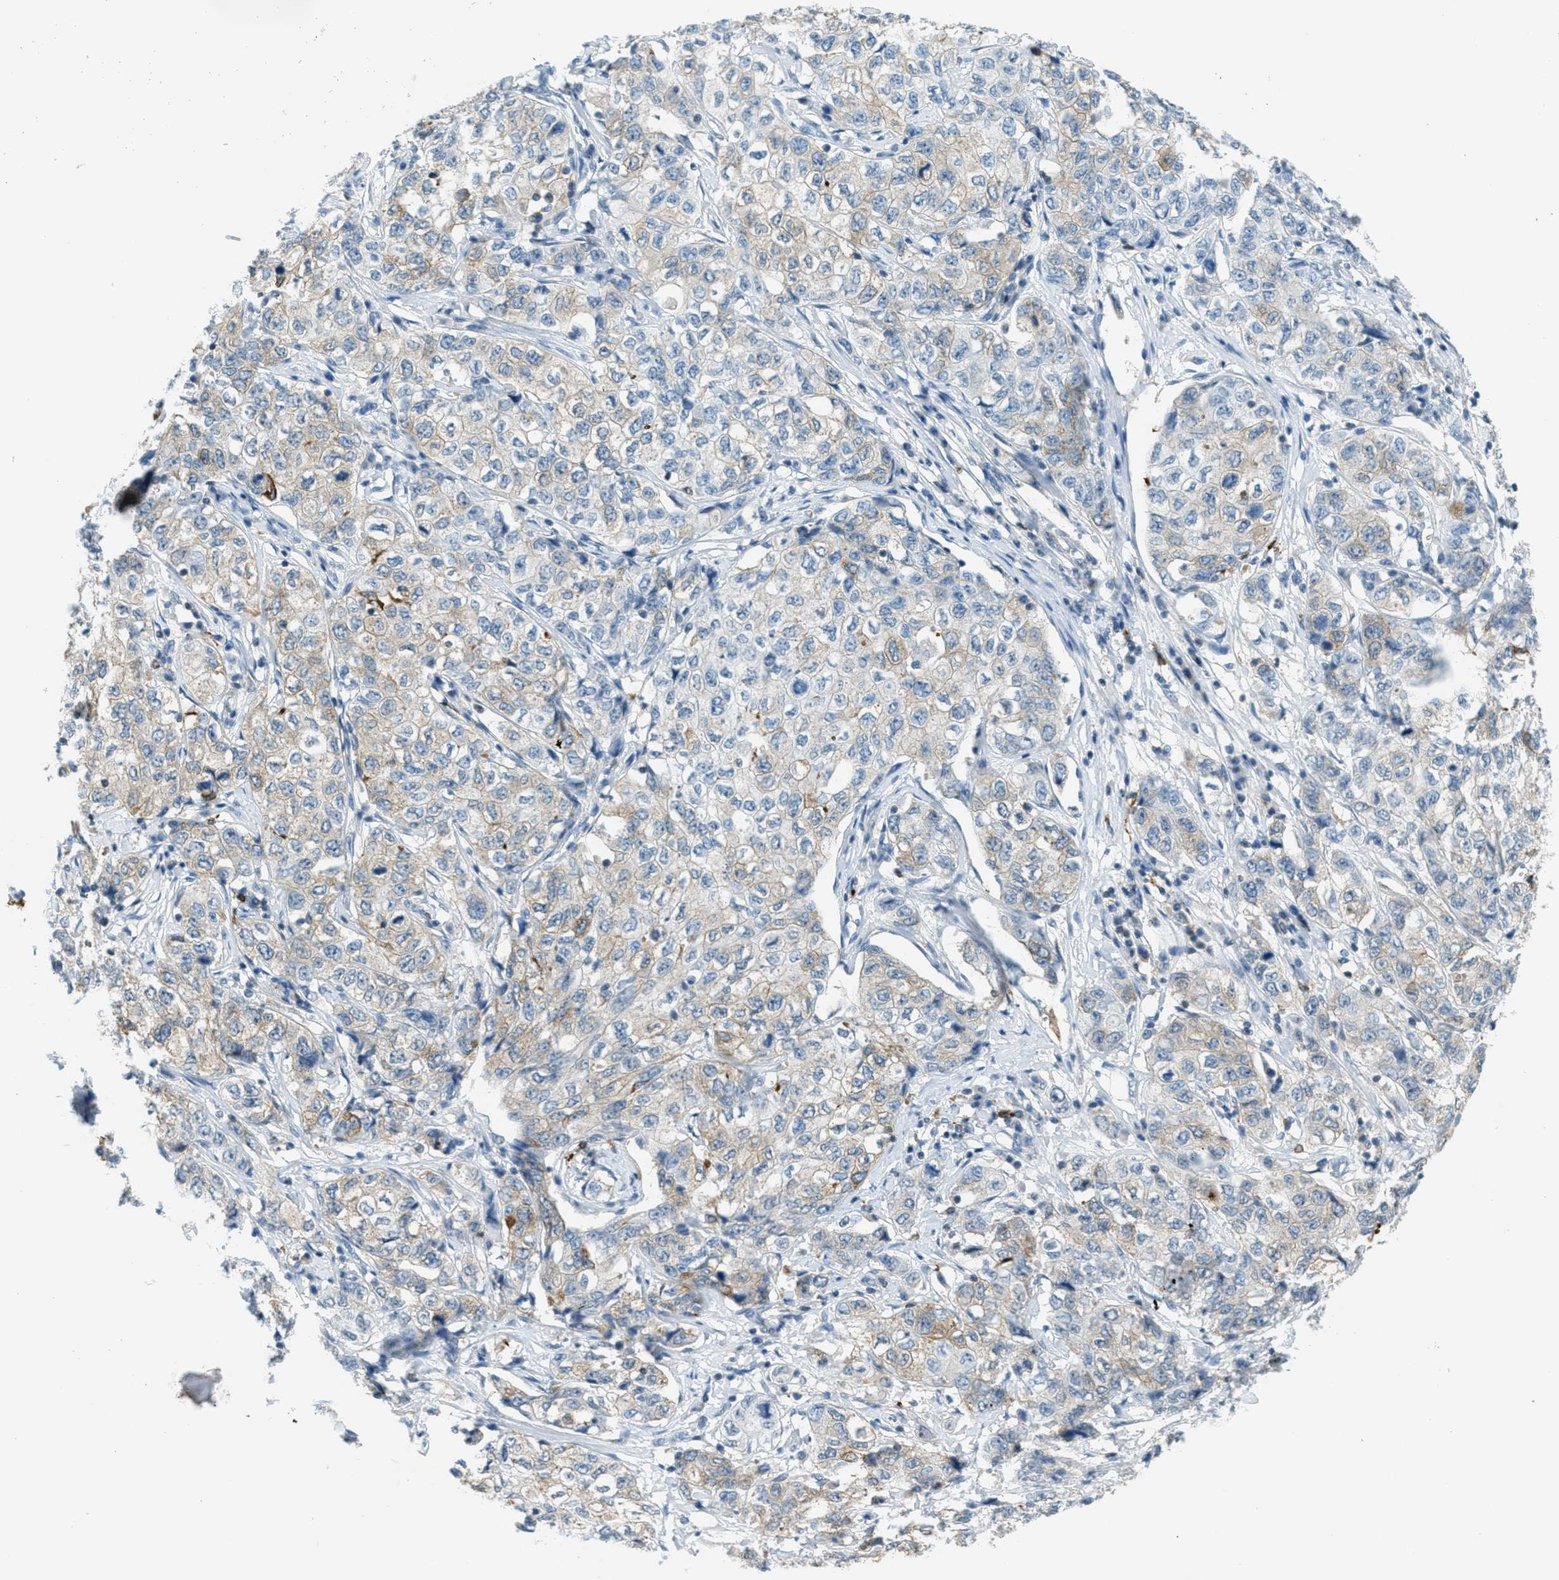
{"staining": {"intensity": "weak", "quantity": "<25%", "location": "cytoplasmic/membranous"}, "tissue": "stomach cancer", "cell_type": "Tumor cells", "image_type": "cancer", "snomed": [{"axis": "morphology", "description": "Adenocarcinoma, NOS"}, {"axis": "topography", "description": "Stomach"}], "caption": "Tumor cells show no significant positivity in stomach adenocarcinoma.", "gene": "FYN", "patient": {"sex": "male", "age": 48}}